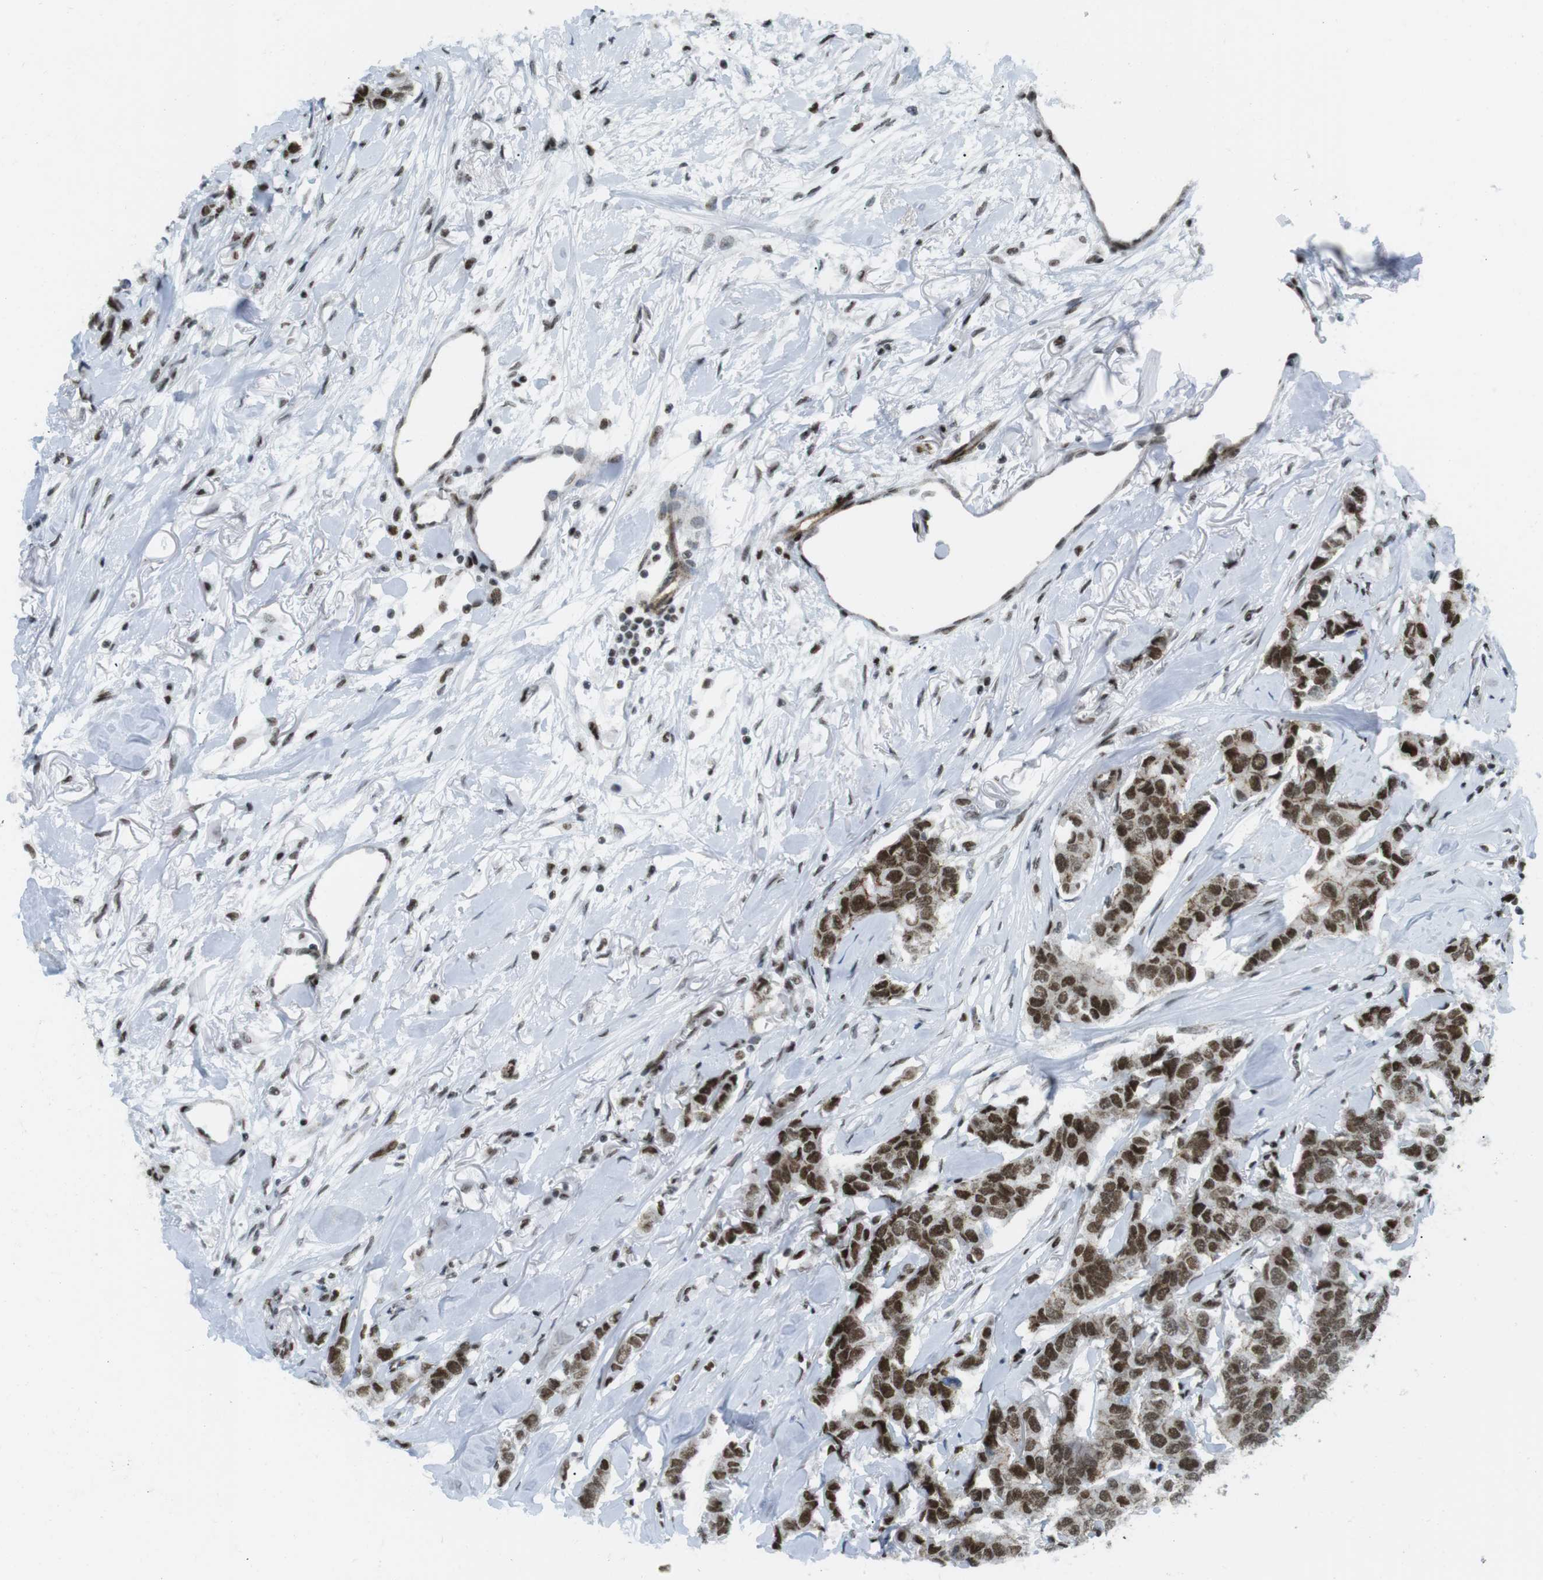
{"staining": {"intensity": "strong", "quantity": ">75%", "location": "nuclear"}, "tissue": "breast cancer", "cell_type": "Tumor cells", "image_type": "cancer", "snomed": [{"axis": "morphology", "description": "Duct carcinoma"}, {"axis": "topography", "description": "Breast"}], "caption": "Brown immunohistochemical staining in human breast cancer displays strong nuclear expression in about >75% of tumor cells.", "gene": "ARID1A", "patient": {"sex": "female", "age": 80}}